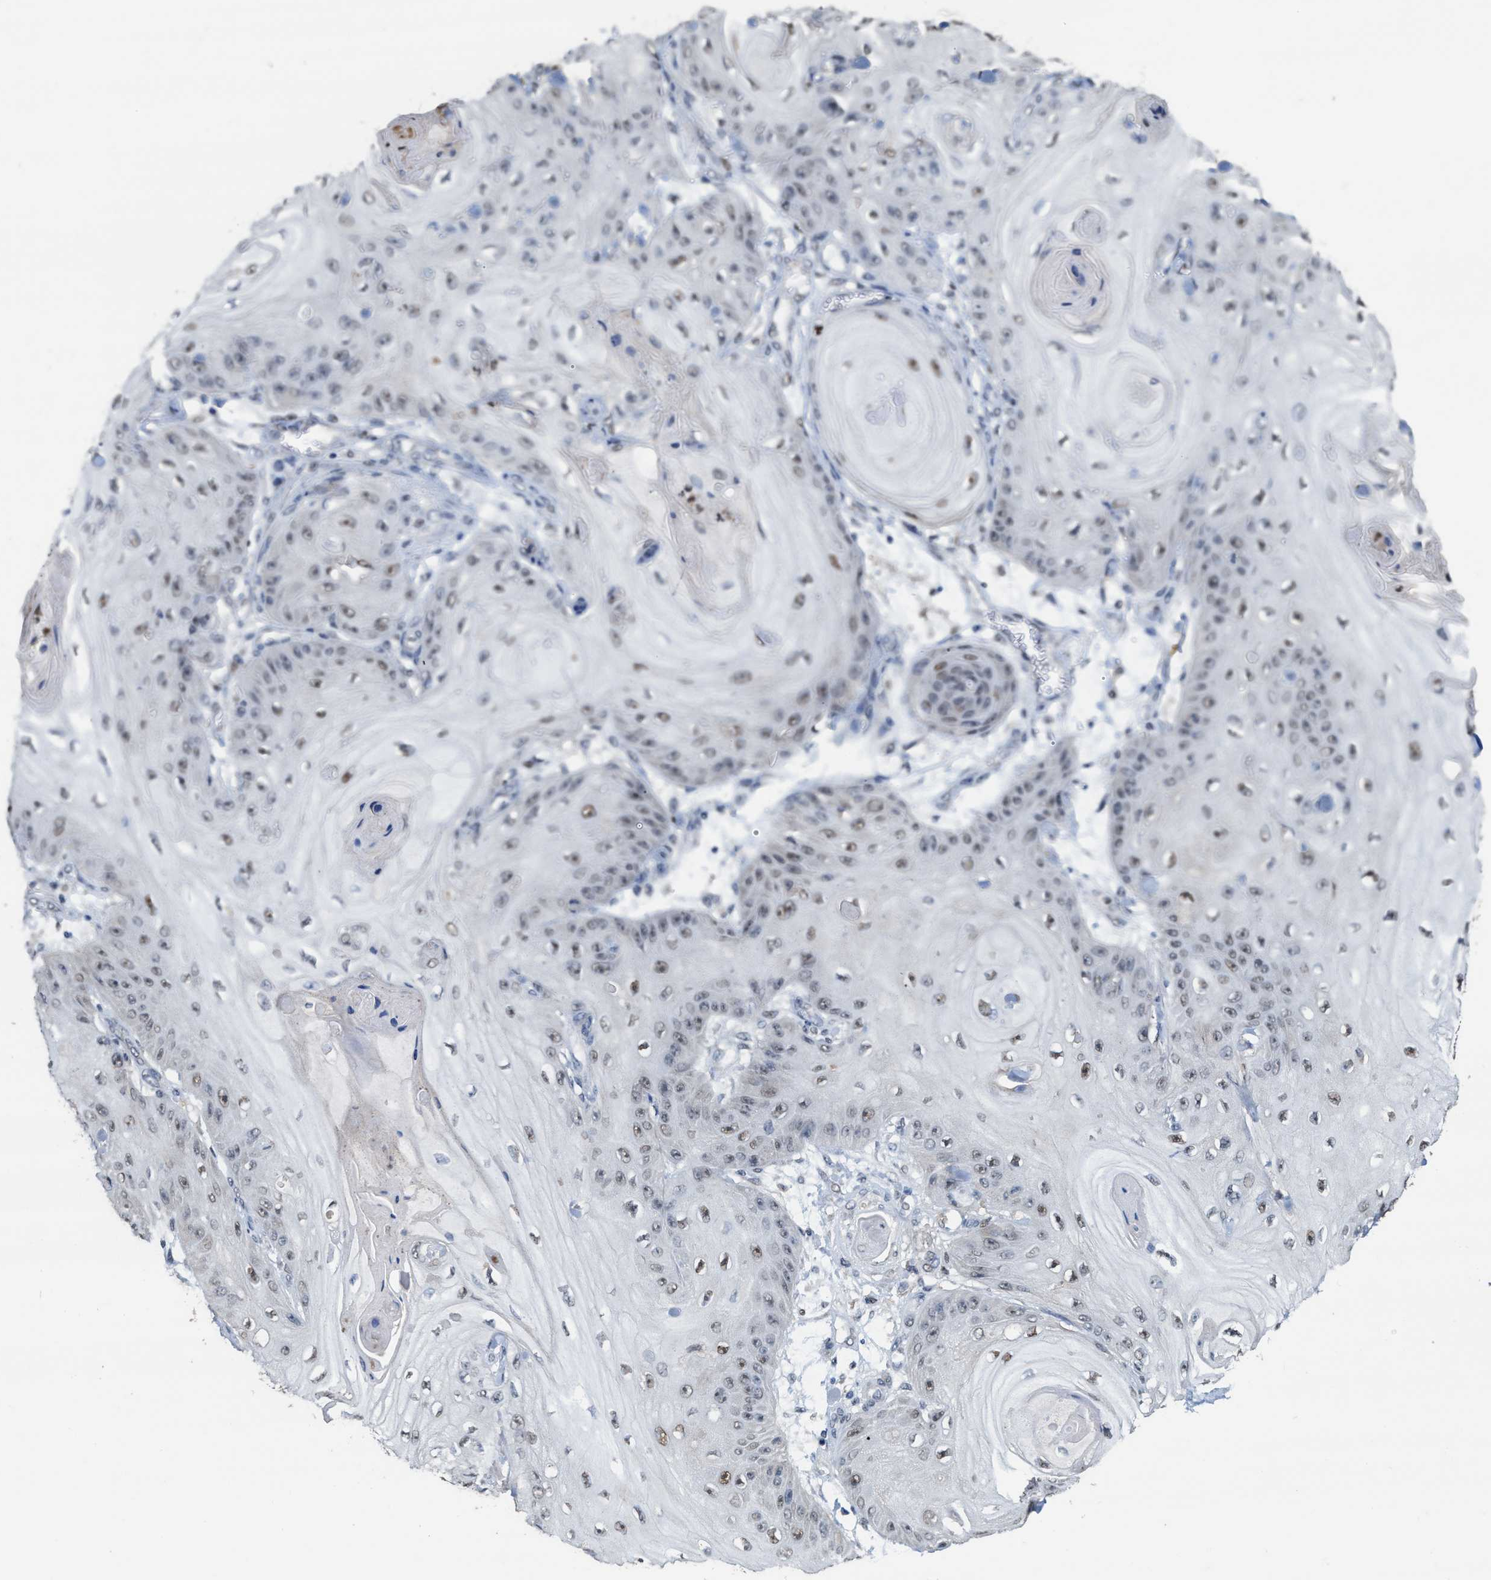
{"staining": {"intensity": "moderate", "quantity": ">75%", "location": "nuclear"}, "tissue": "skin cancer", "cell_type": "Tumor cells", "image_type": "cancer", "snomed": [{"axis": "morphology", "description": "Squamous cell carcinoma, NOS"}, {"axis": "topography", "description": "Skin"}], "caption": "A high-resolution micrograph shows immunohistochemistry (IHC) staining of skin cancer (squamous cell carcinoma), which demonstrates moderate nuclear staining in about >75% of tumor cells. Immunohistochemistry (ihc) stains the protein of interest in brown and the nuclei are stained blue.", "gene": "ZNF20", "patient": {"sex": "male", "age": 74}}